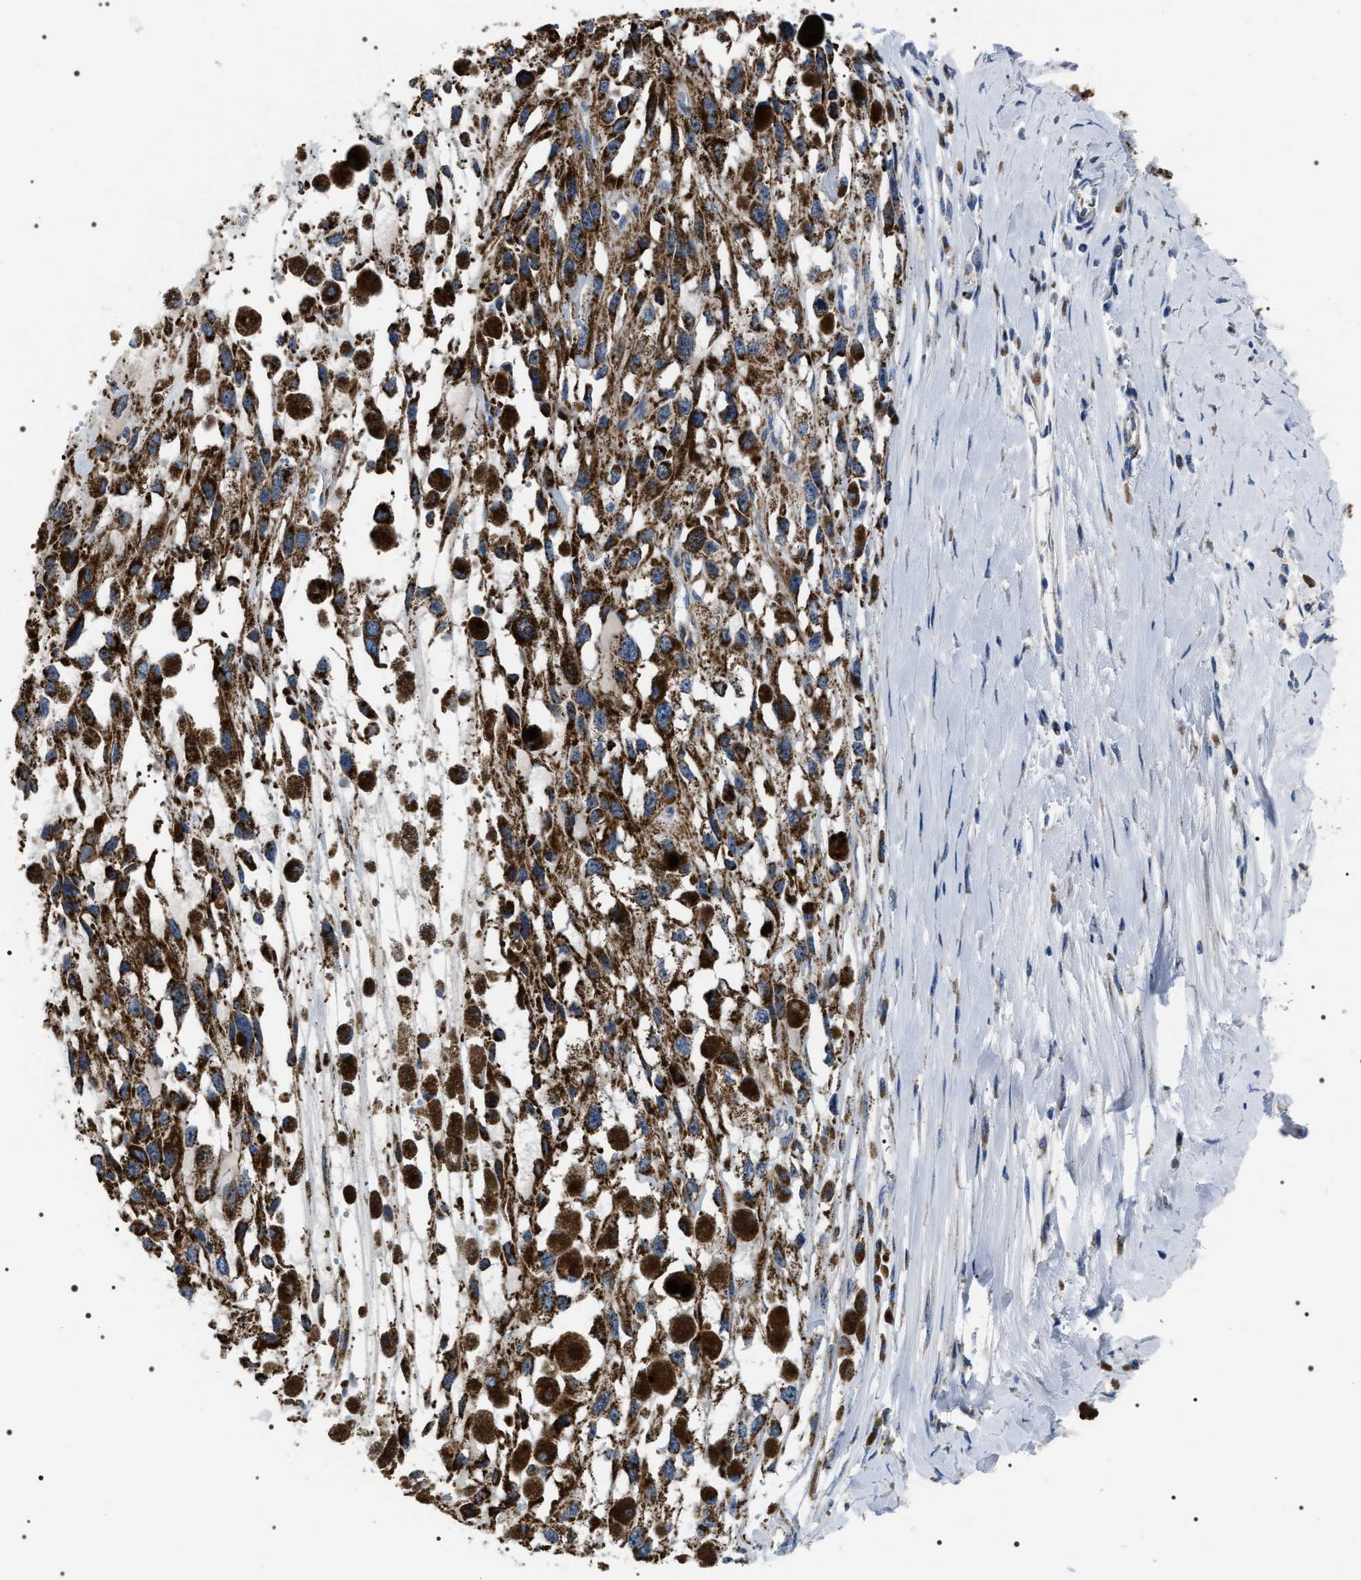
{"staining": {"intensity": "strong", "quantity": ">75%", "location": "cytoplasmic/membranous"}, "tissue": "melanoma", "cell_type": "Tumor cells", "image_type": "cancer", "snomed": [{"axis": "morphology", "description": "Malignant melanoma, Metastatic site"}, {"axis": "topography", "description": "Lymph node"}], "caption": "Melanoma stained for a protein (brown) displays strong cytoplasmic/membranous positive expression in about >75% of tumor cells.", "gene": "NTMT1", "patient": {"sex": "male", "age": 59}}